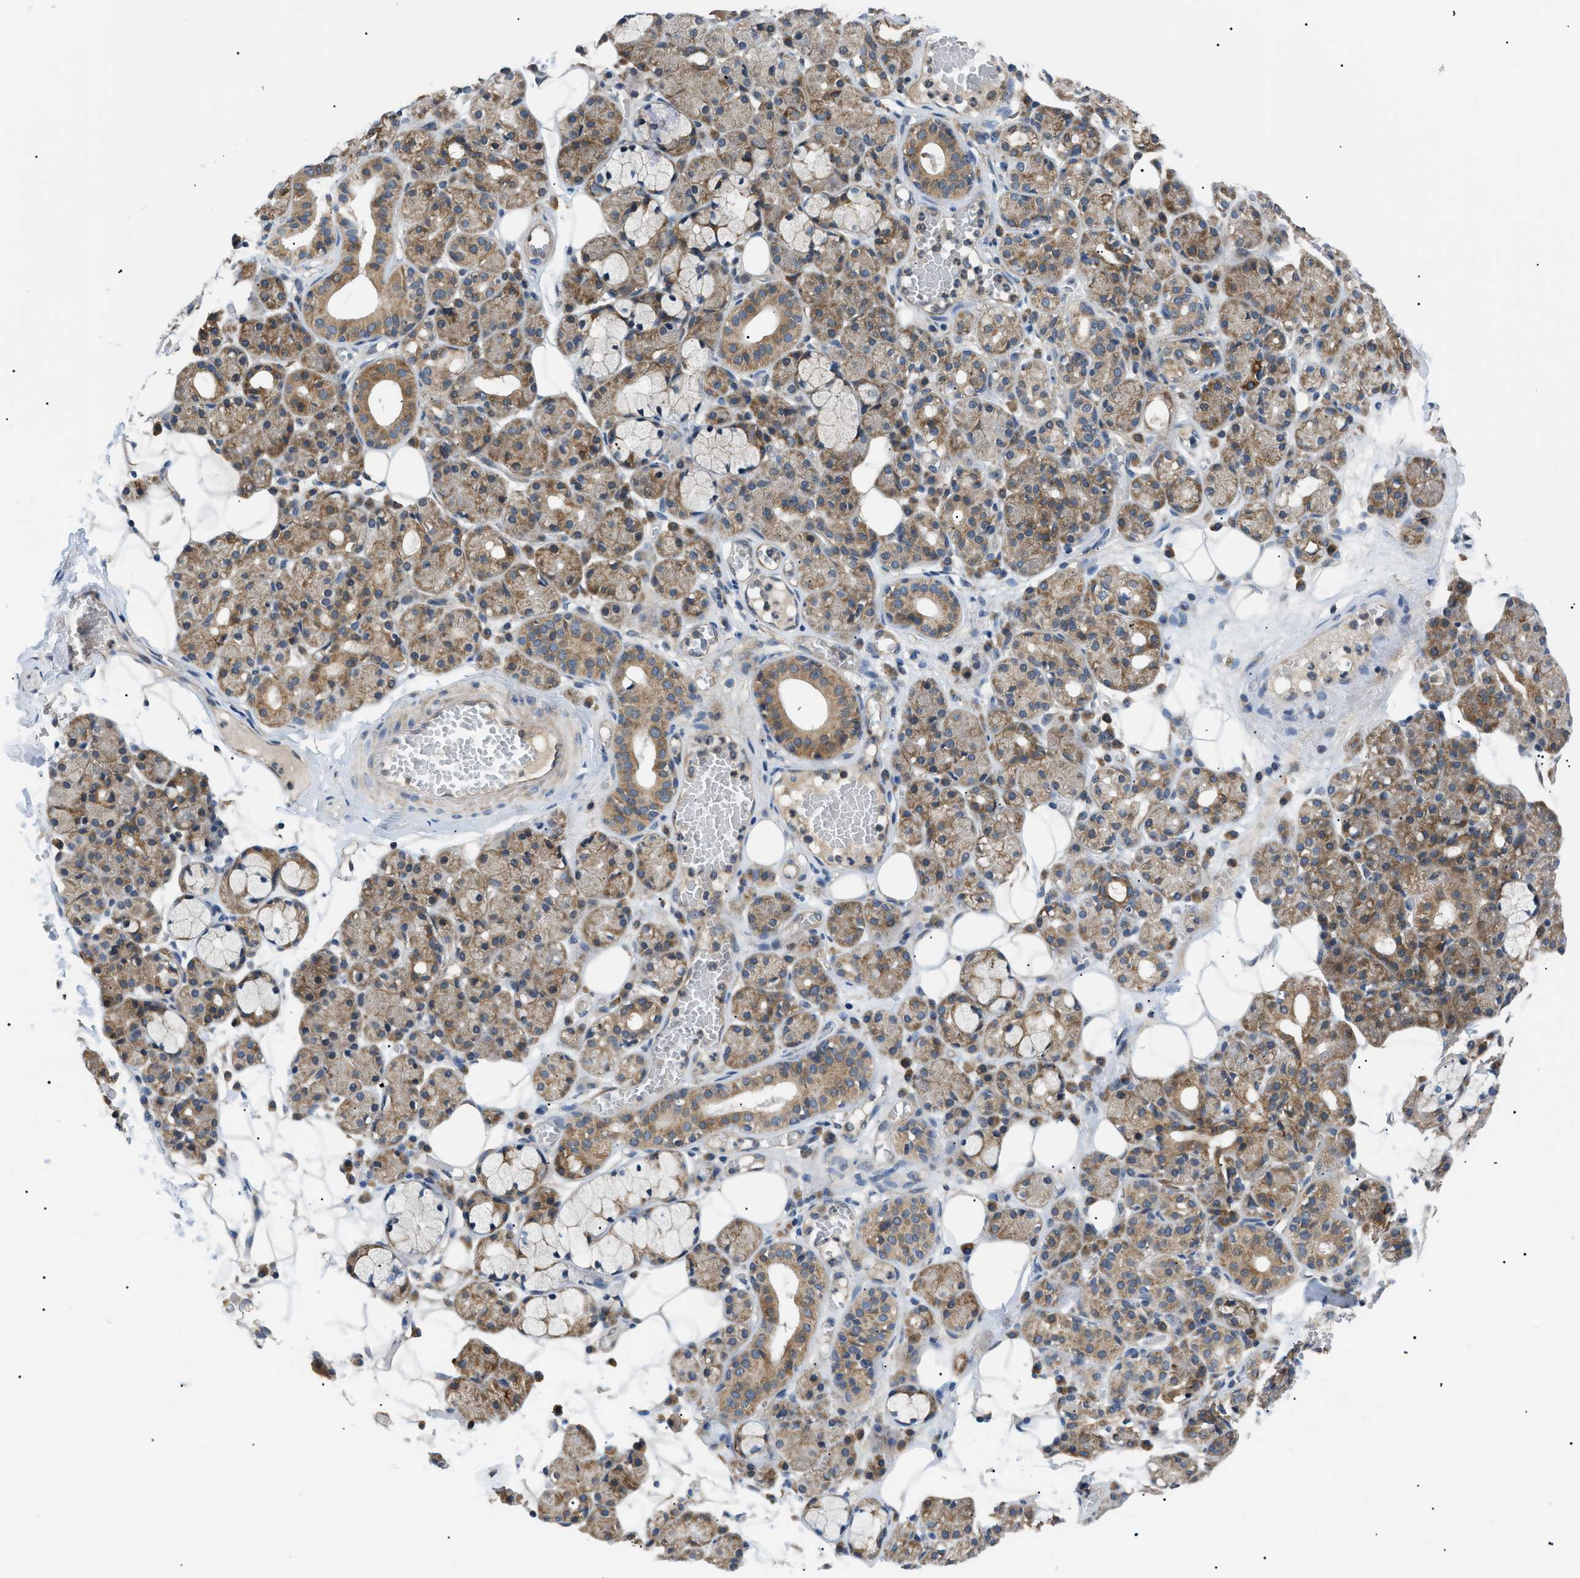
{"staining": {"intensity": "moderate", "quantity": "25%-75%", "location": "cytoplasmic/membranous"}, "tissue": "salivary gland", "cell_type": "Glandular cells", "image_type": "normal", "snomed": [{"axis": "morphology", "description": "Normal tissue, NOS"}, {"axis": "topography", "description": "Salivary gland"}], "caption": "Glandular cells show moderate cytoplasmic/membranous expression in approximately 25%-75% of cells in benign salivary gland.", "gene": "SRPK1", "patient": {"sex": "male", "age": 63}}